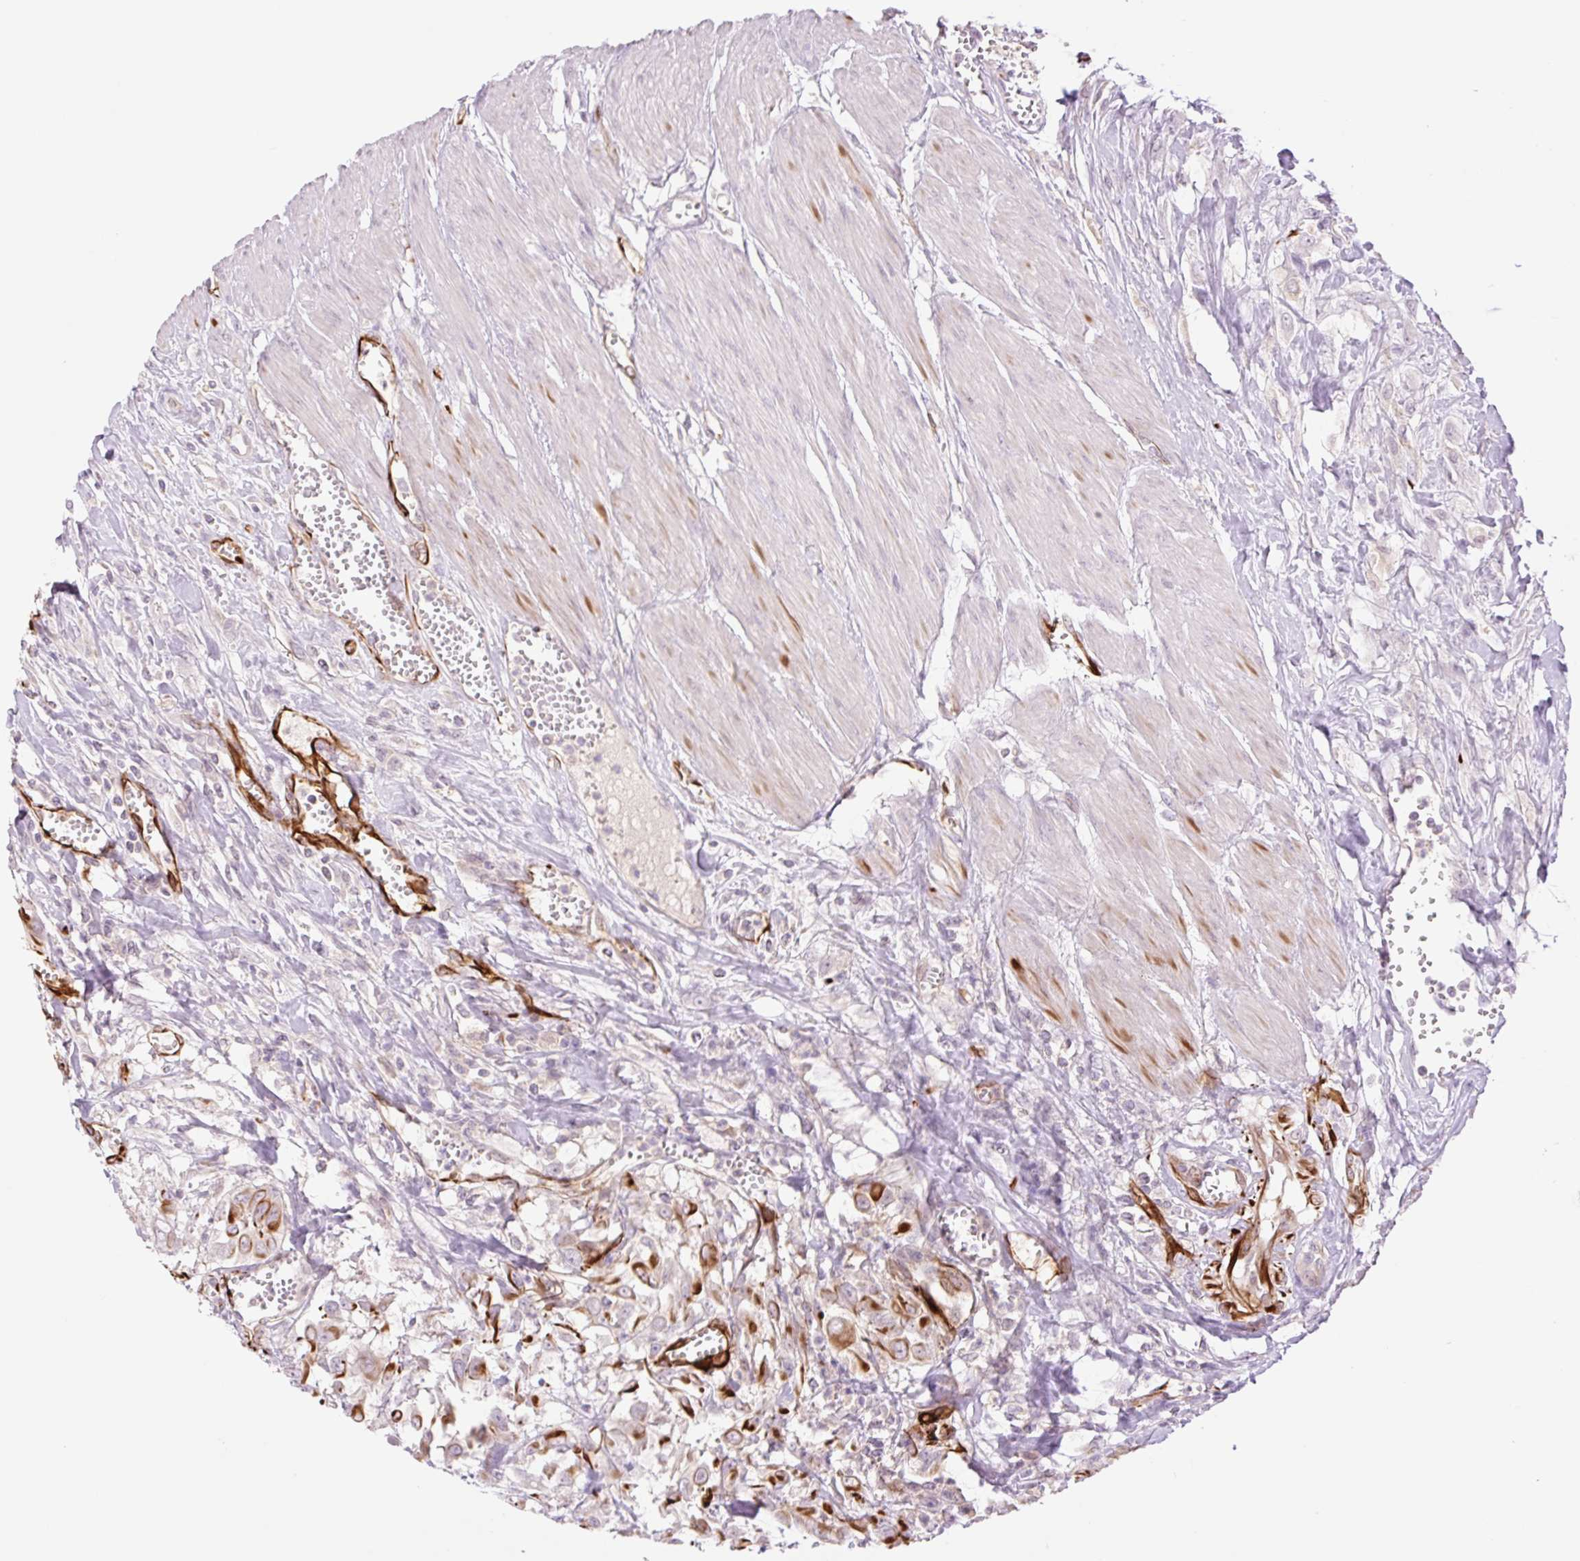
{"staining": {"intensity": "strong", "quantity": "<25%", "location": "cytoplasmic/membranous"}, "tissue": "urothelial cancer", "cell_type": "Tumor cells", "image_type": "cancer", "snomed": [{"axis": "morphology", "description": "Urothelial carcinoma, High grade"}, {"axis": "topography", "description": "Urinary bladder"}], "caption": "This is an image of IHC staining of urothelial carcinoma (high-grade), which shows strong positivity in the cytoplasmic/membranous of tumor cells.", "gene": "ZFYVE21", "patient": {"sex": "male", "age": 57}}